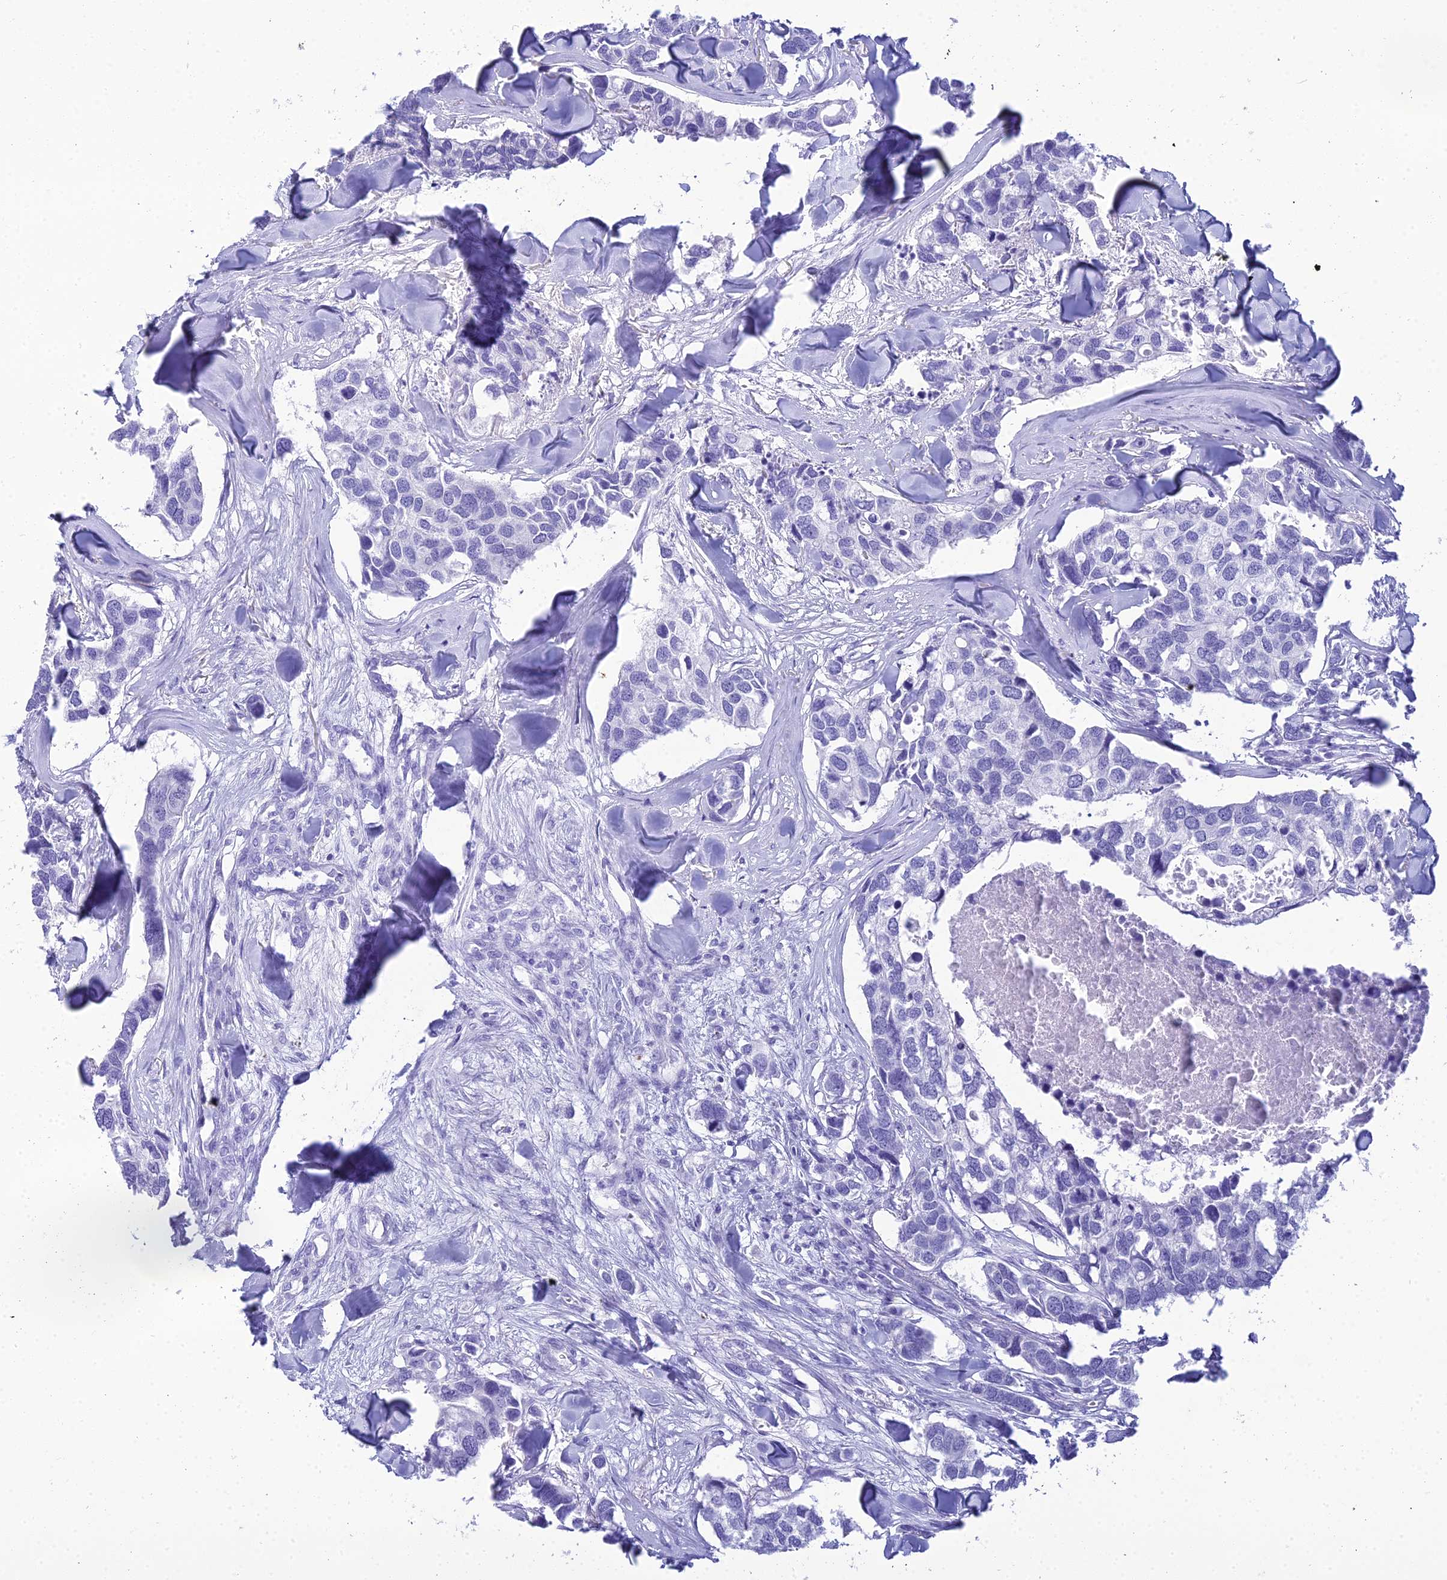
{"staining": {"intensity": "negative", "quantity": "none", "location": "none"}, "tissue": "breast cancer", "cell_type": "Tumor cells", "image_type": "cancer", "snomed": [{"axis": "morphology", "description": "Duct carcinoma"}, {"axis": "topography", "description": "Breast"}], "caption": "Histopathology image shows no protein expression in tumor cells of breast cancer (intraductal carcinoma) tissue.", "gene": "ZNF442", "patient": {"sex": "female", "age": 83}}